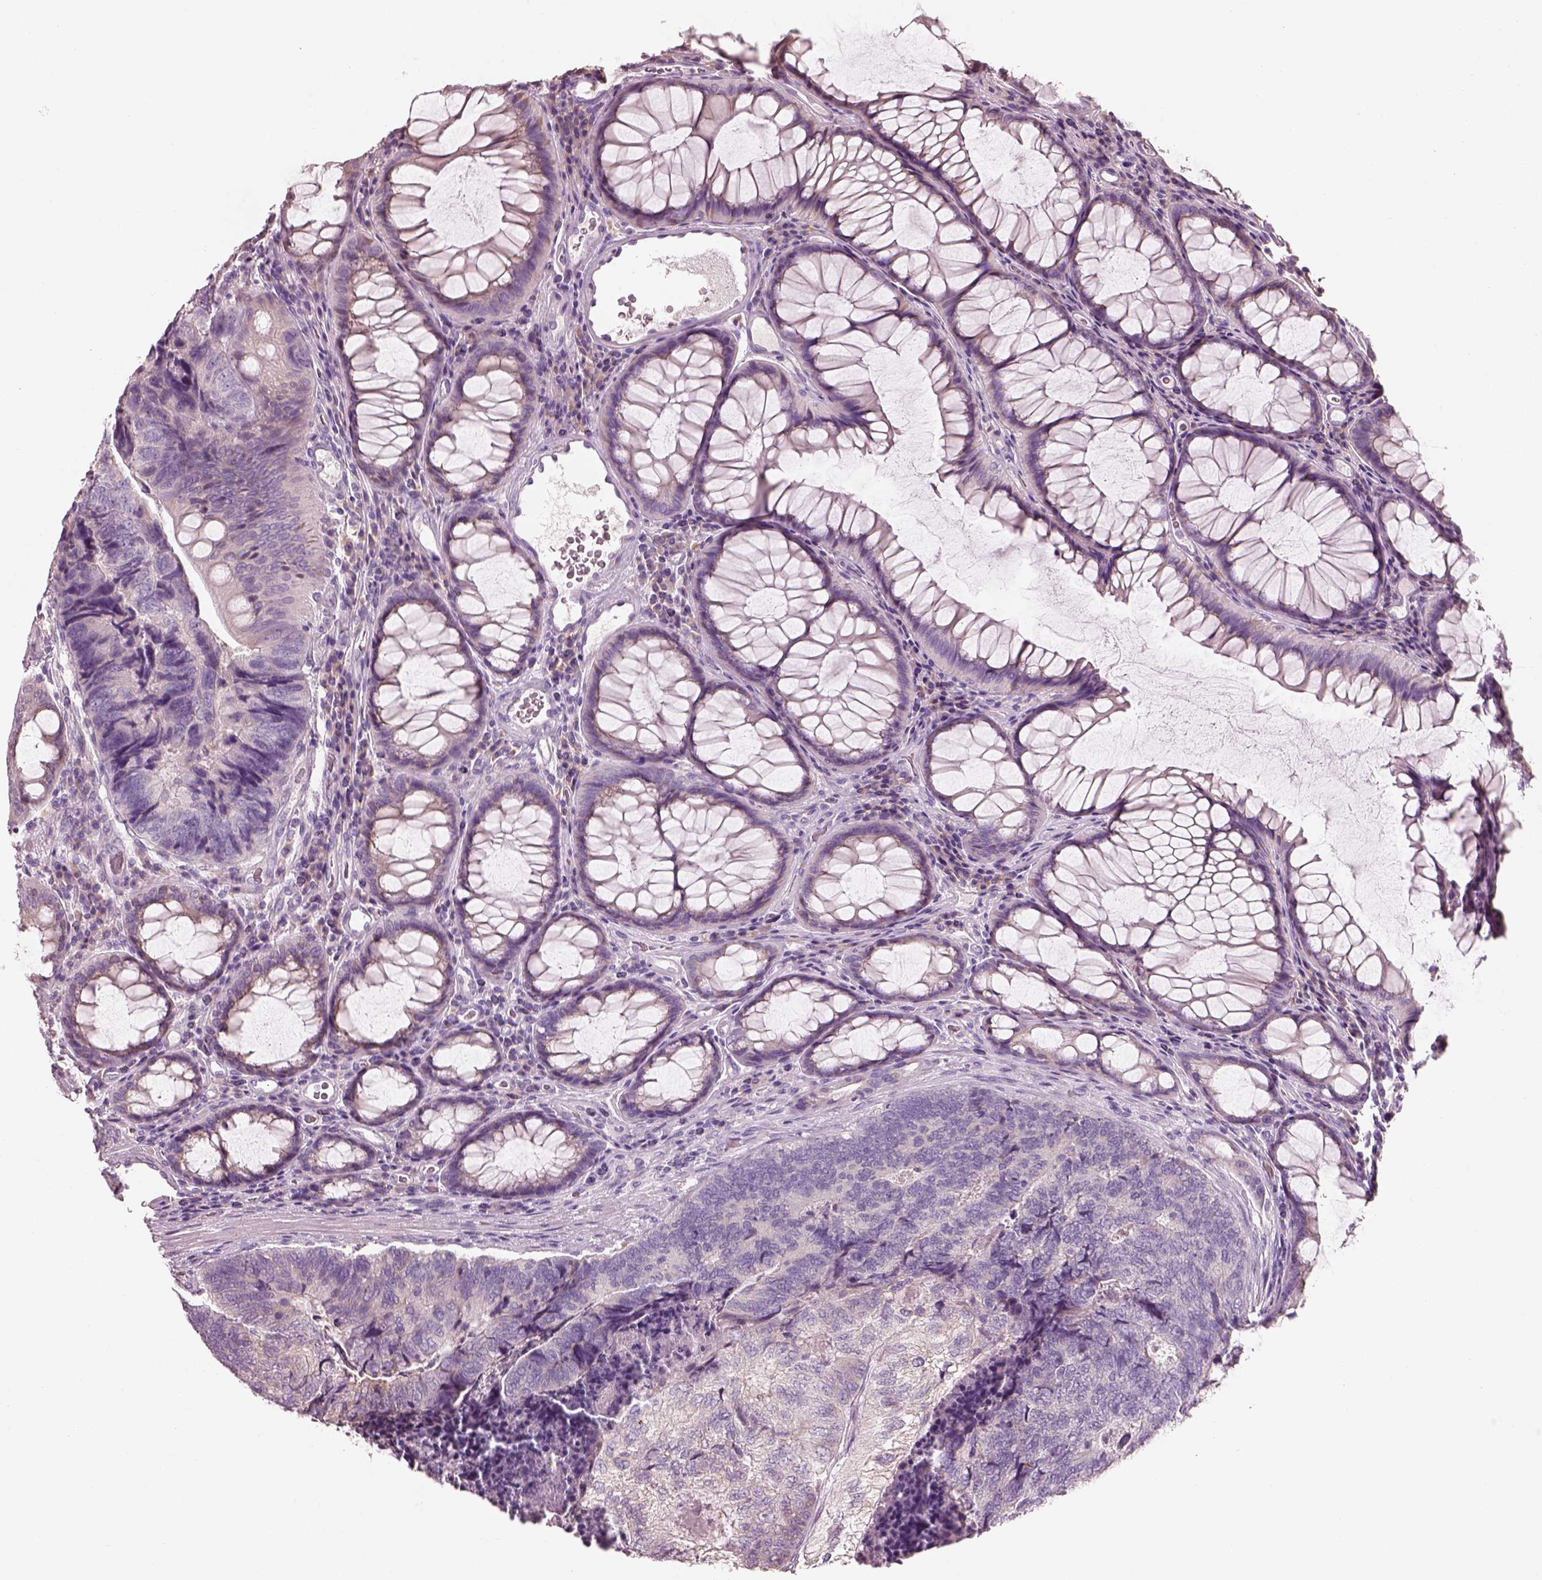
{"staining": {"intensity": "negative", "quantity": "none", "location": "none"}, "tissue": "colorectal cancer", "cell_type": "Tumor cells", "image_type": "cancer", "snomed": [{"axis": "morphology", "description": "Adenocarcinoma, NOS"}, {"axis": "topography", "description": "Colon"}], "caption": "Colorectal adenocarcinoma was stained to show a protein in brown. There is no significant positivity in tumor cells. (DAB immunohistochemistry visualized using brightfield microscopy, high magnification).", "gene": "PNOC", "patient": {"sex": "female", "age": 67}}